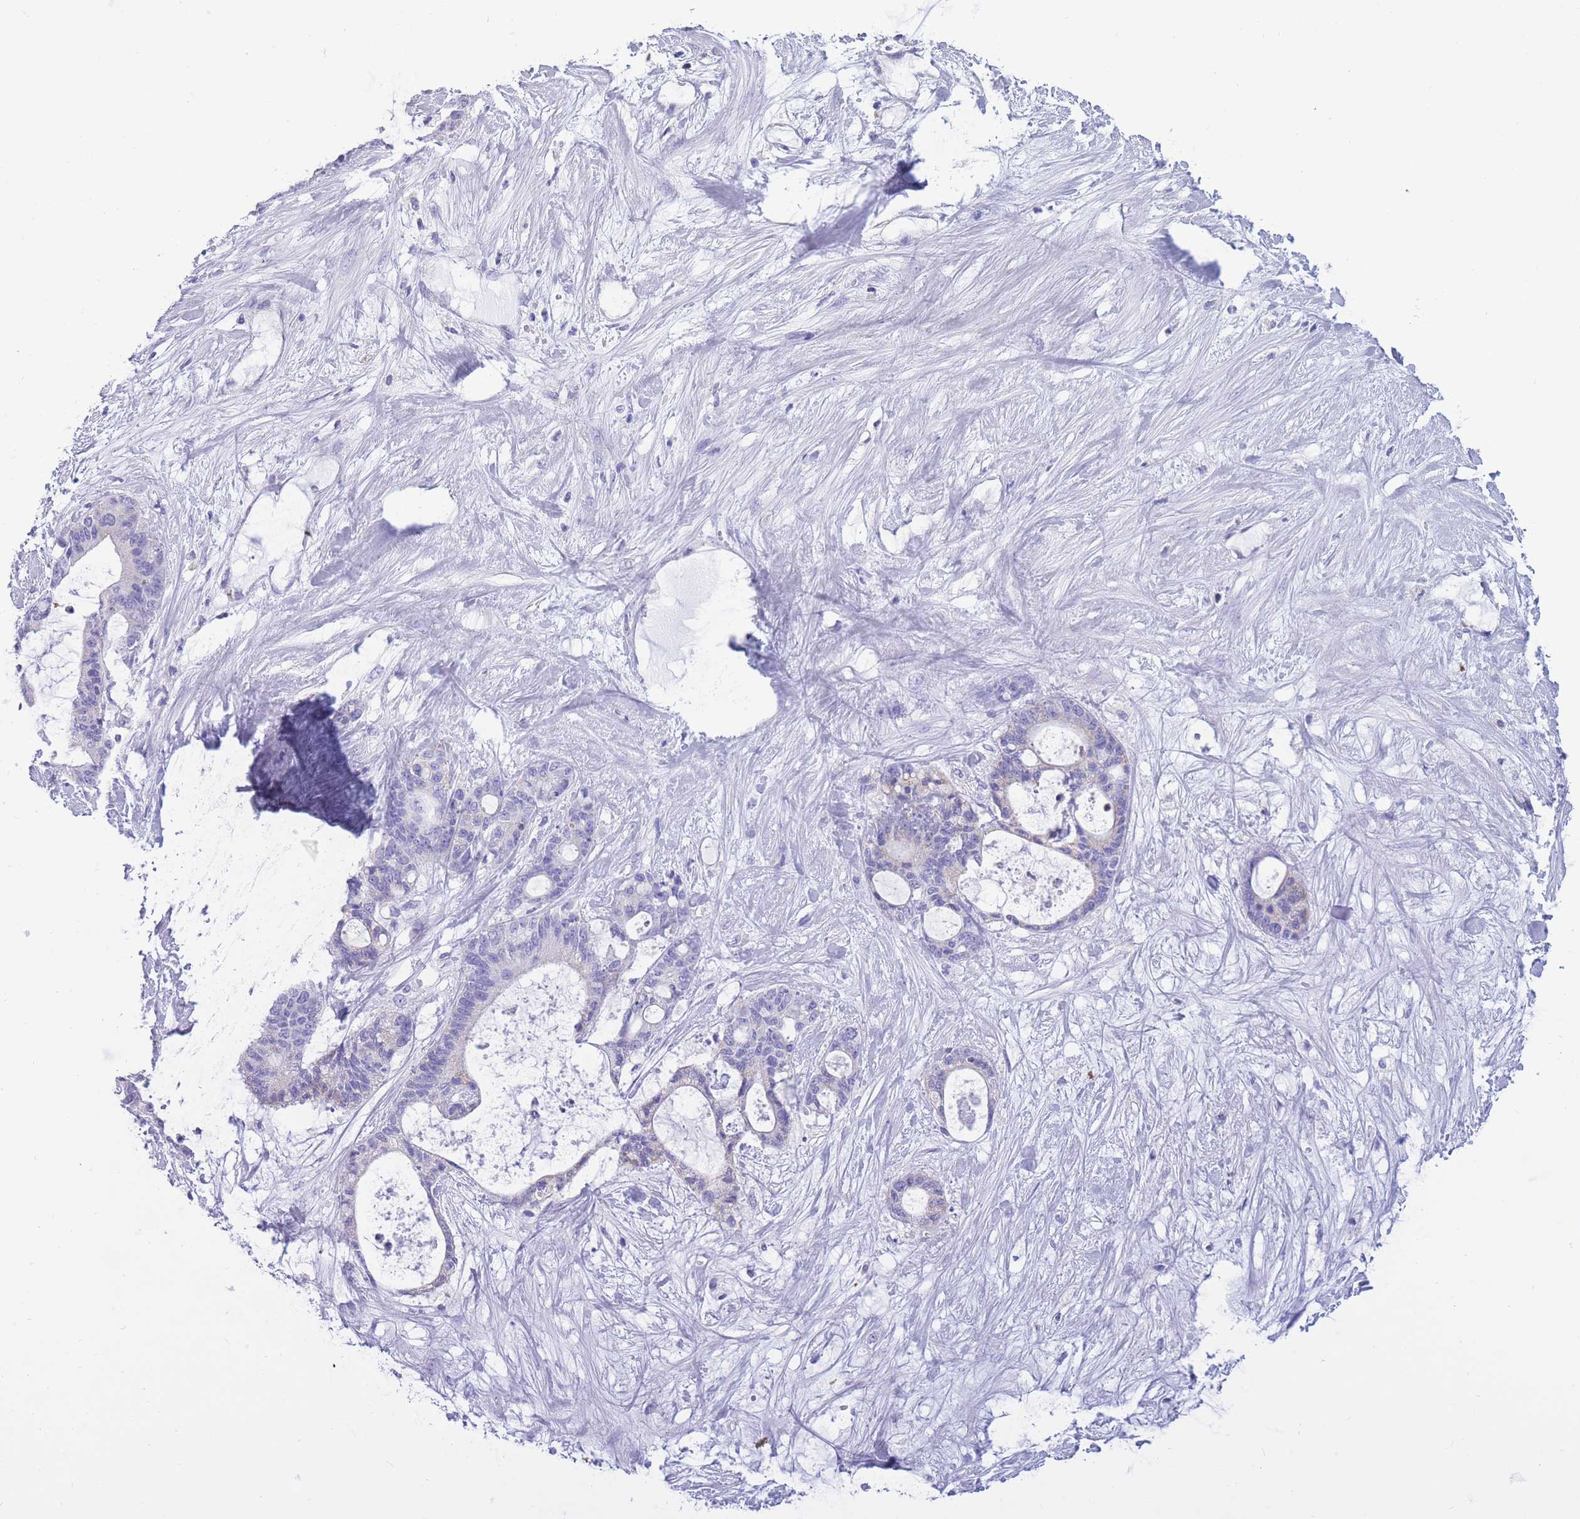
{"staining": {"intensity": "negative", "quantity": "none", "location": "none"}, "tissue": "liver cancer", "cell_type": "Tumor cells", "image_type": "cancer", "snomed": [{"axis": "morphology", "description": "Normal tissue, NOS"}, {"axis": "morphology", "description": "Cholangiocarcinoma"}, {"axis": "topography", "description": "Liver"}, {"axis": "topography", "description": "Peripheral nerve tissue"}], "caption": "Histopathology image shows no protein staining in tumor cells of liver cancer (cholangiocarcinoma) tissue.", "gene": "INTS2", "patient": {"sex": "female", "age": 73}}